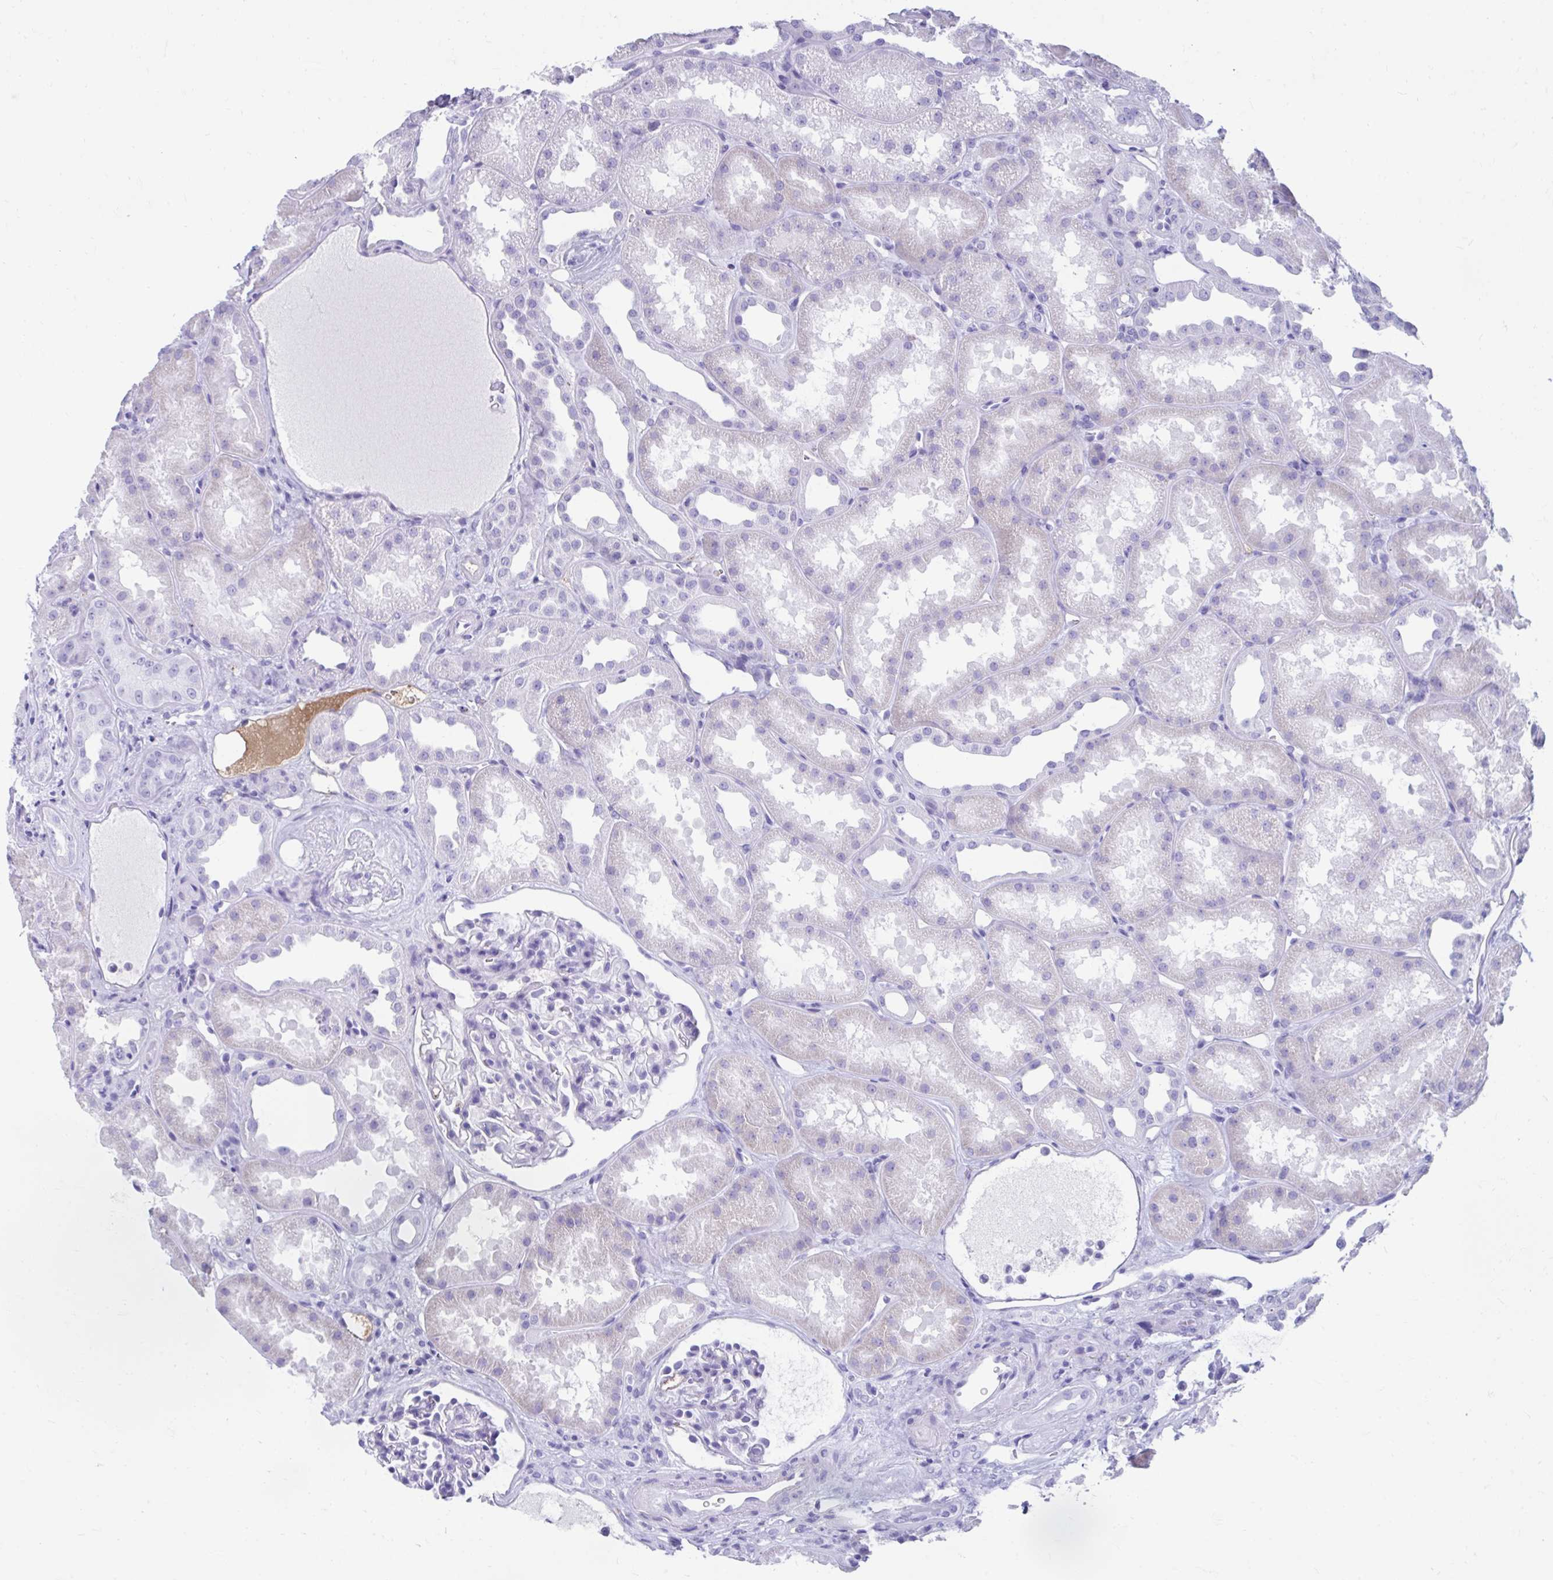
{"staining": {"intensity": "negative", "quantity": "none", "location": "none"}, "tissue": "kidney", "cell_type": "Cells in glomeruli", "image_type": "normal", "snomed": [{"axis": "morphology", "description": "Normal tissue, NOS"}, {"axis": "topography", "description": "Kidney"}], "caption": "DAB (3,3'-diaminobenzidine) immunohistochemical staining of normal human kidney exhibits no significant staining in cells in glomeruli. (Brightfield microscopy of DAB (3,3'-diaminobenzidine) immunohistochemistry at high magnification).", "gene": "SMIM9", "patient": {"sex": "male", "age": 61}}